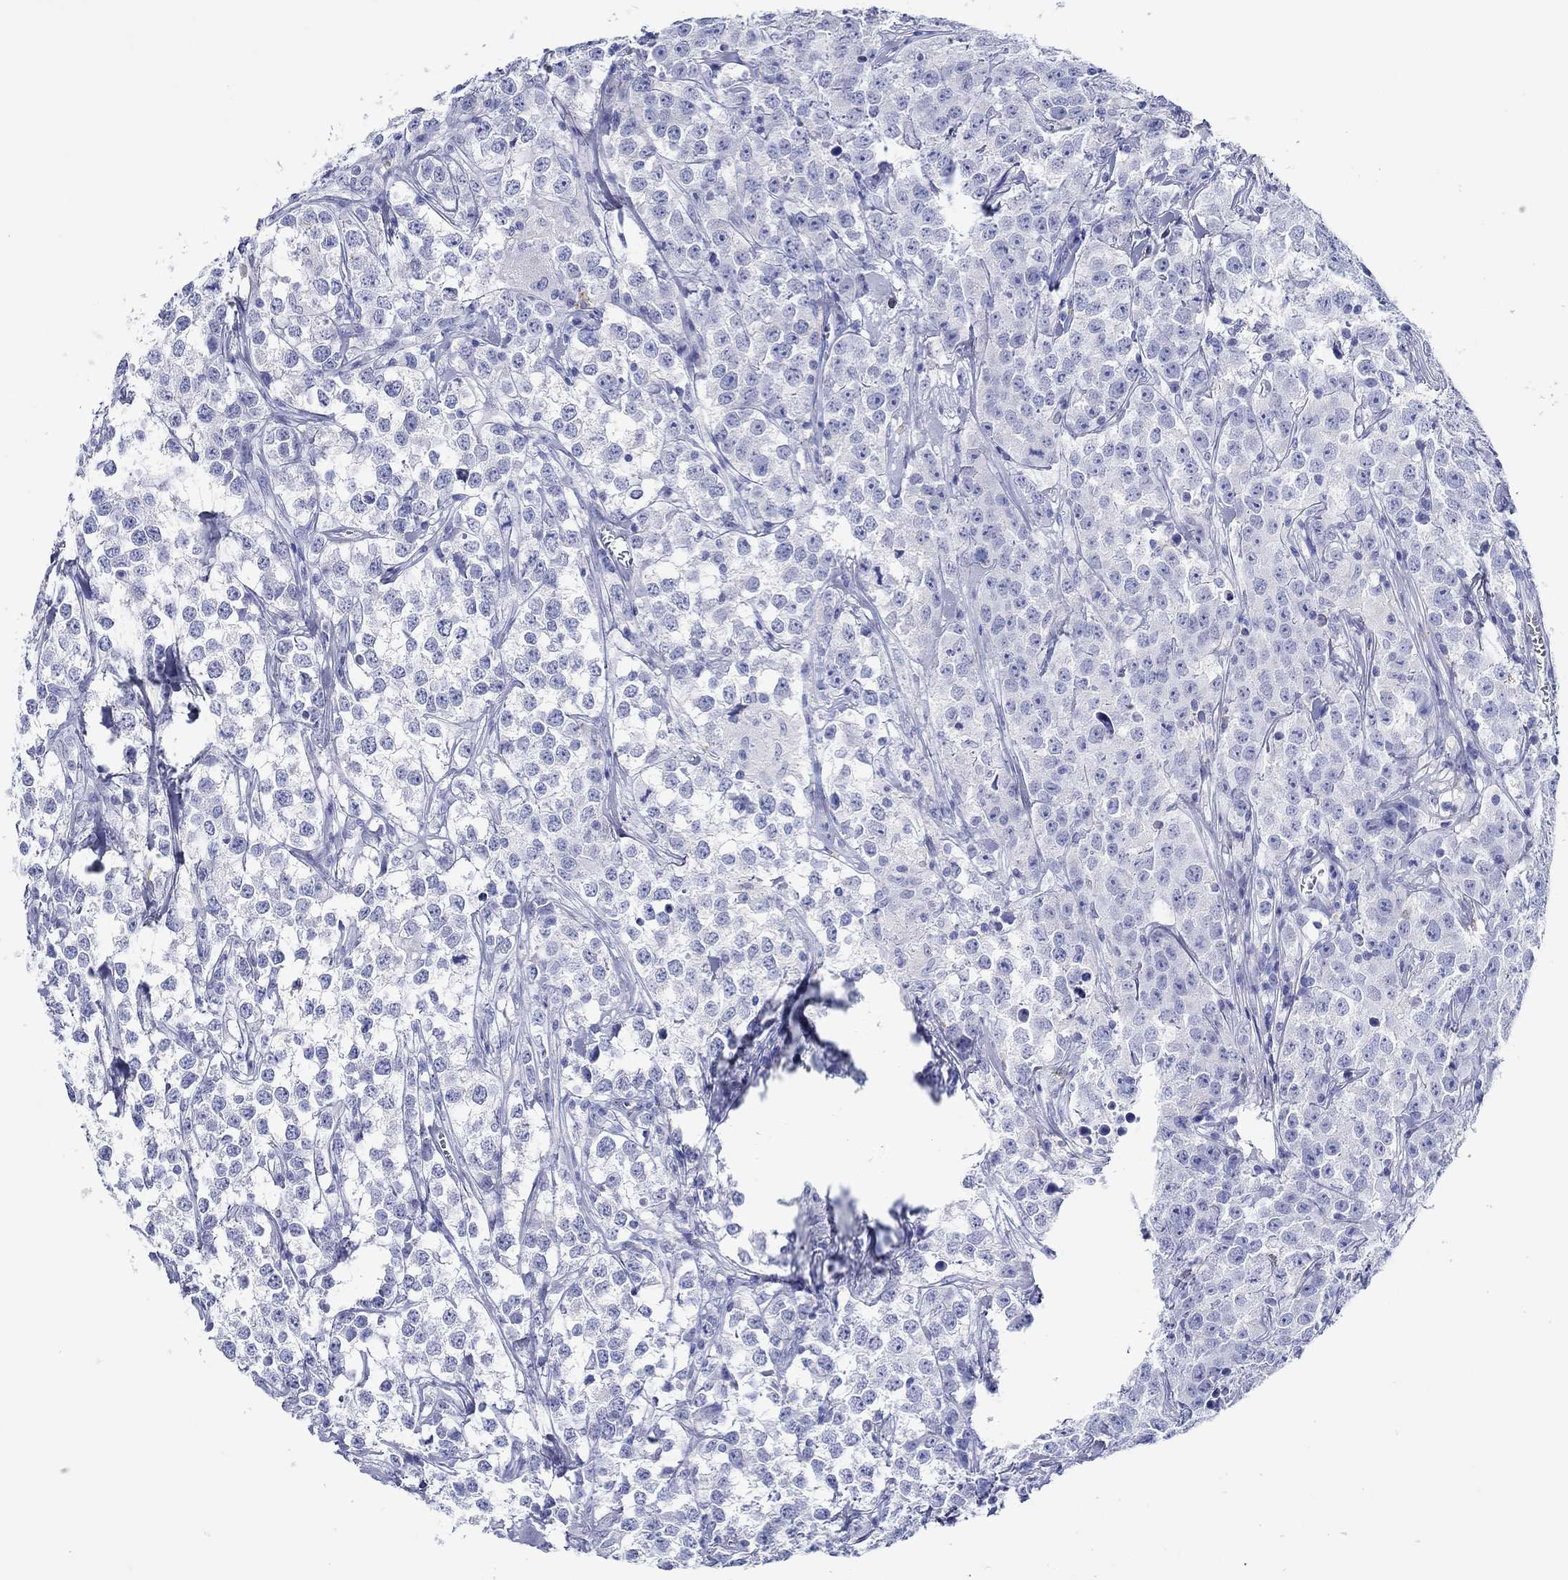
{"staining": {"intensity": "negative", "quantity": "none", "location": "none"}, "tissue": "testis cancer", "cell_type": "Tumor cells", "image_type": "cancer", "snomed": [{"axis": "morphology", "description": "Seminoma, NOS"}, {"axis": "topography", "description": "Testis"}], "caption": "Immunohistochemistry (IHC) image of neoplastic tissue: human testis cancer stained with DAB (3,3'-diaminobenzidine) displays no significant protein positivity in tumor cells. The staining was performed using DAB to visualize the protein expression in brown, while the nuclei were stained in blue with hematoxylin (Magnification: 20x).", "gene": "EPX", "patient": {"sex": "male", "age": 59}}